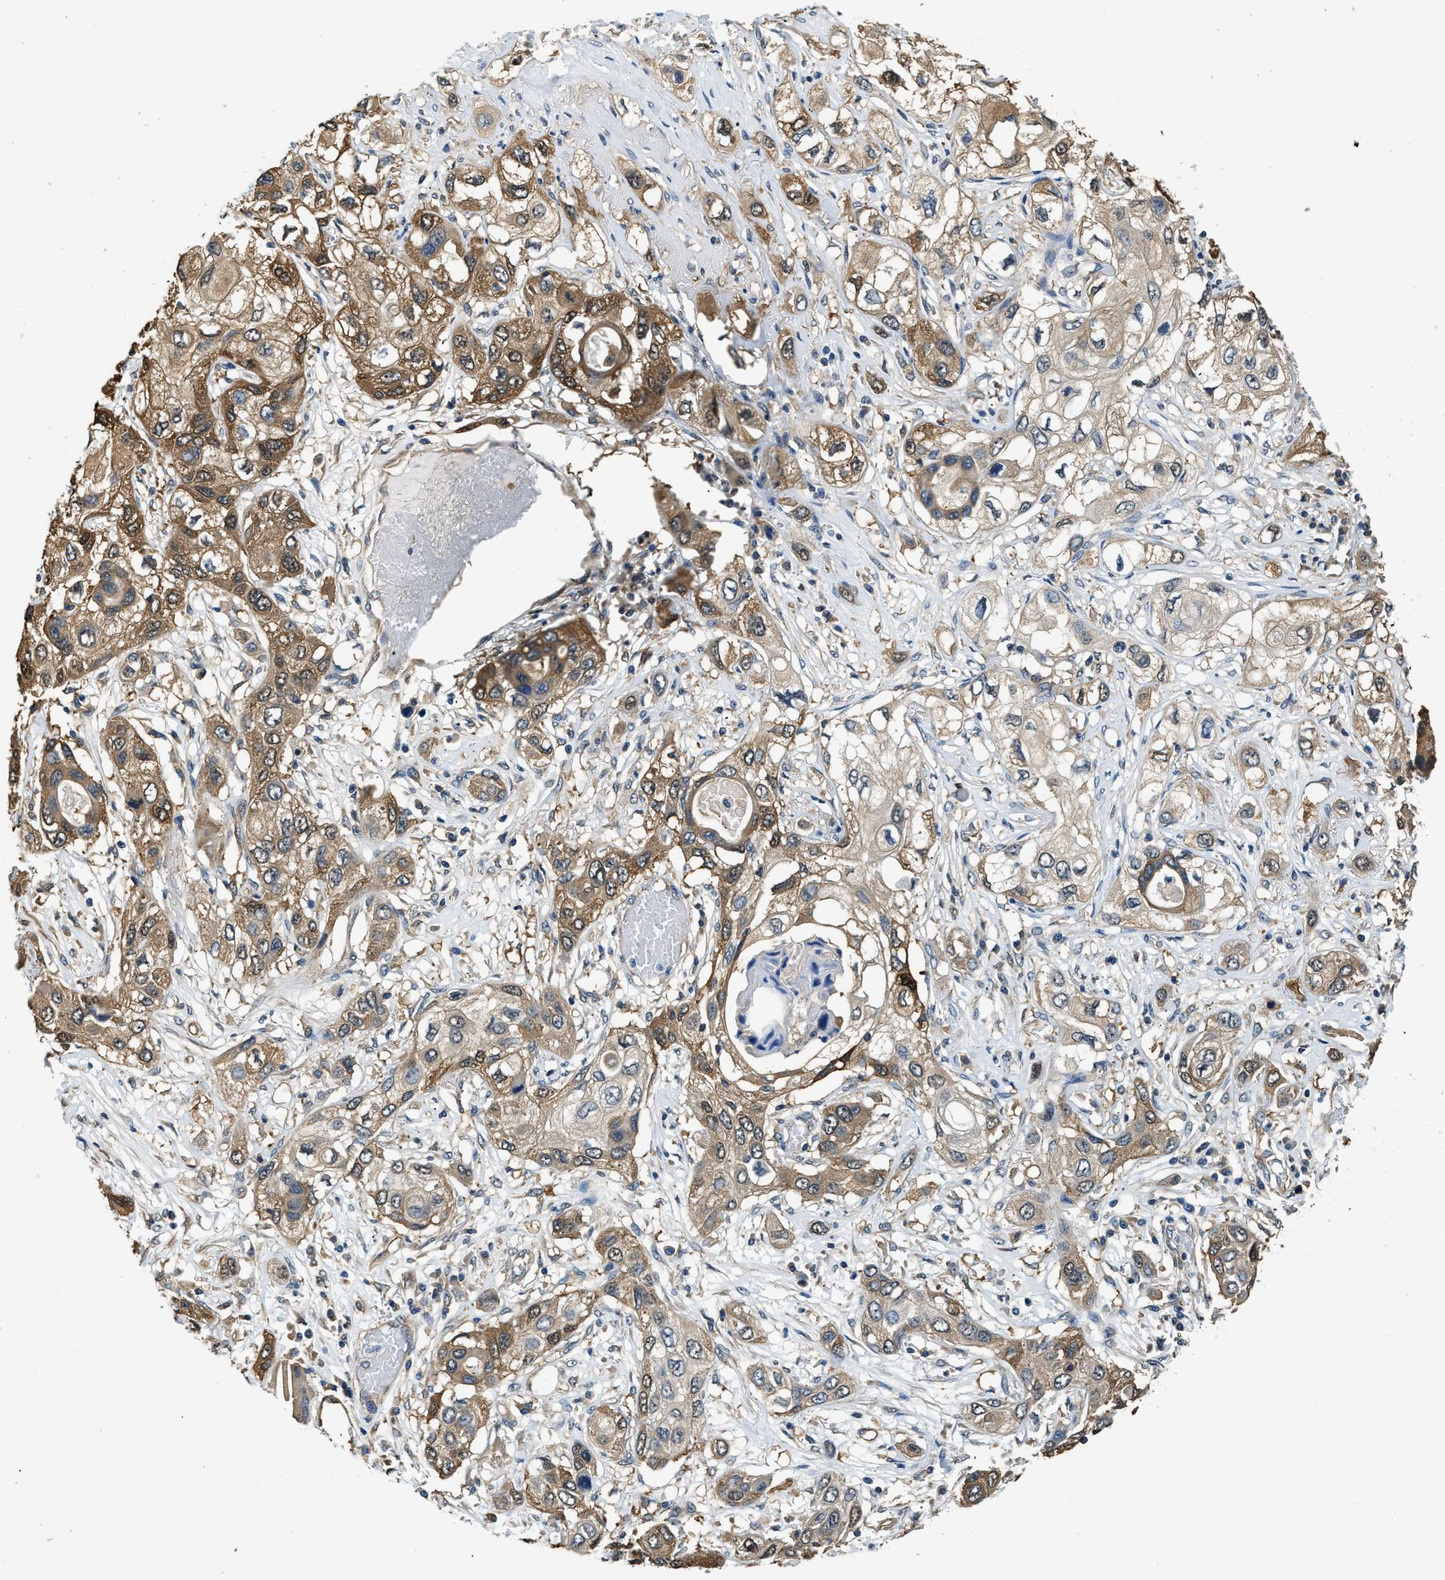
{"staining": {"intensity": "moderate", "quantity": ">75%", "location": "cytoplasmic/membranous"}, "tissue": "lung cancer", "cell_type": "Tumor cells", "image_type": "cancer", "snomed": [{"axis": "morphology", "description": "Squamous cell carcinoma, NOS"}, {"axis": "topography", "description": "Lung"}], "caption": "A medium amount of moderate cytoplasmic/membranous positivity is appreciated in approximately >75% of tumor cells in lung cancer tissue.", "gene": "PPP2R1B", "patient": {"sex": "male", "age": 71}}